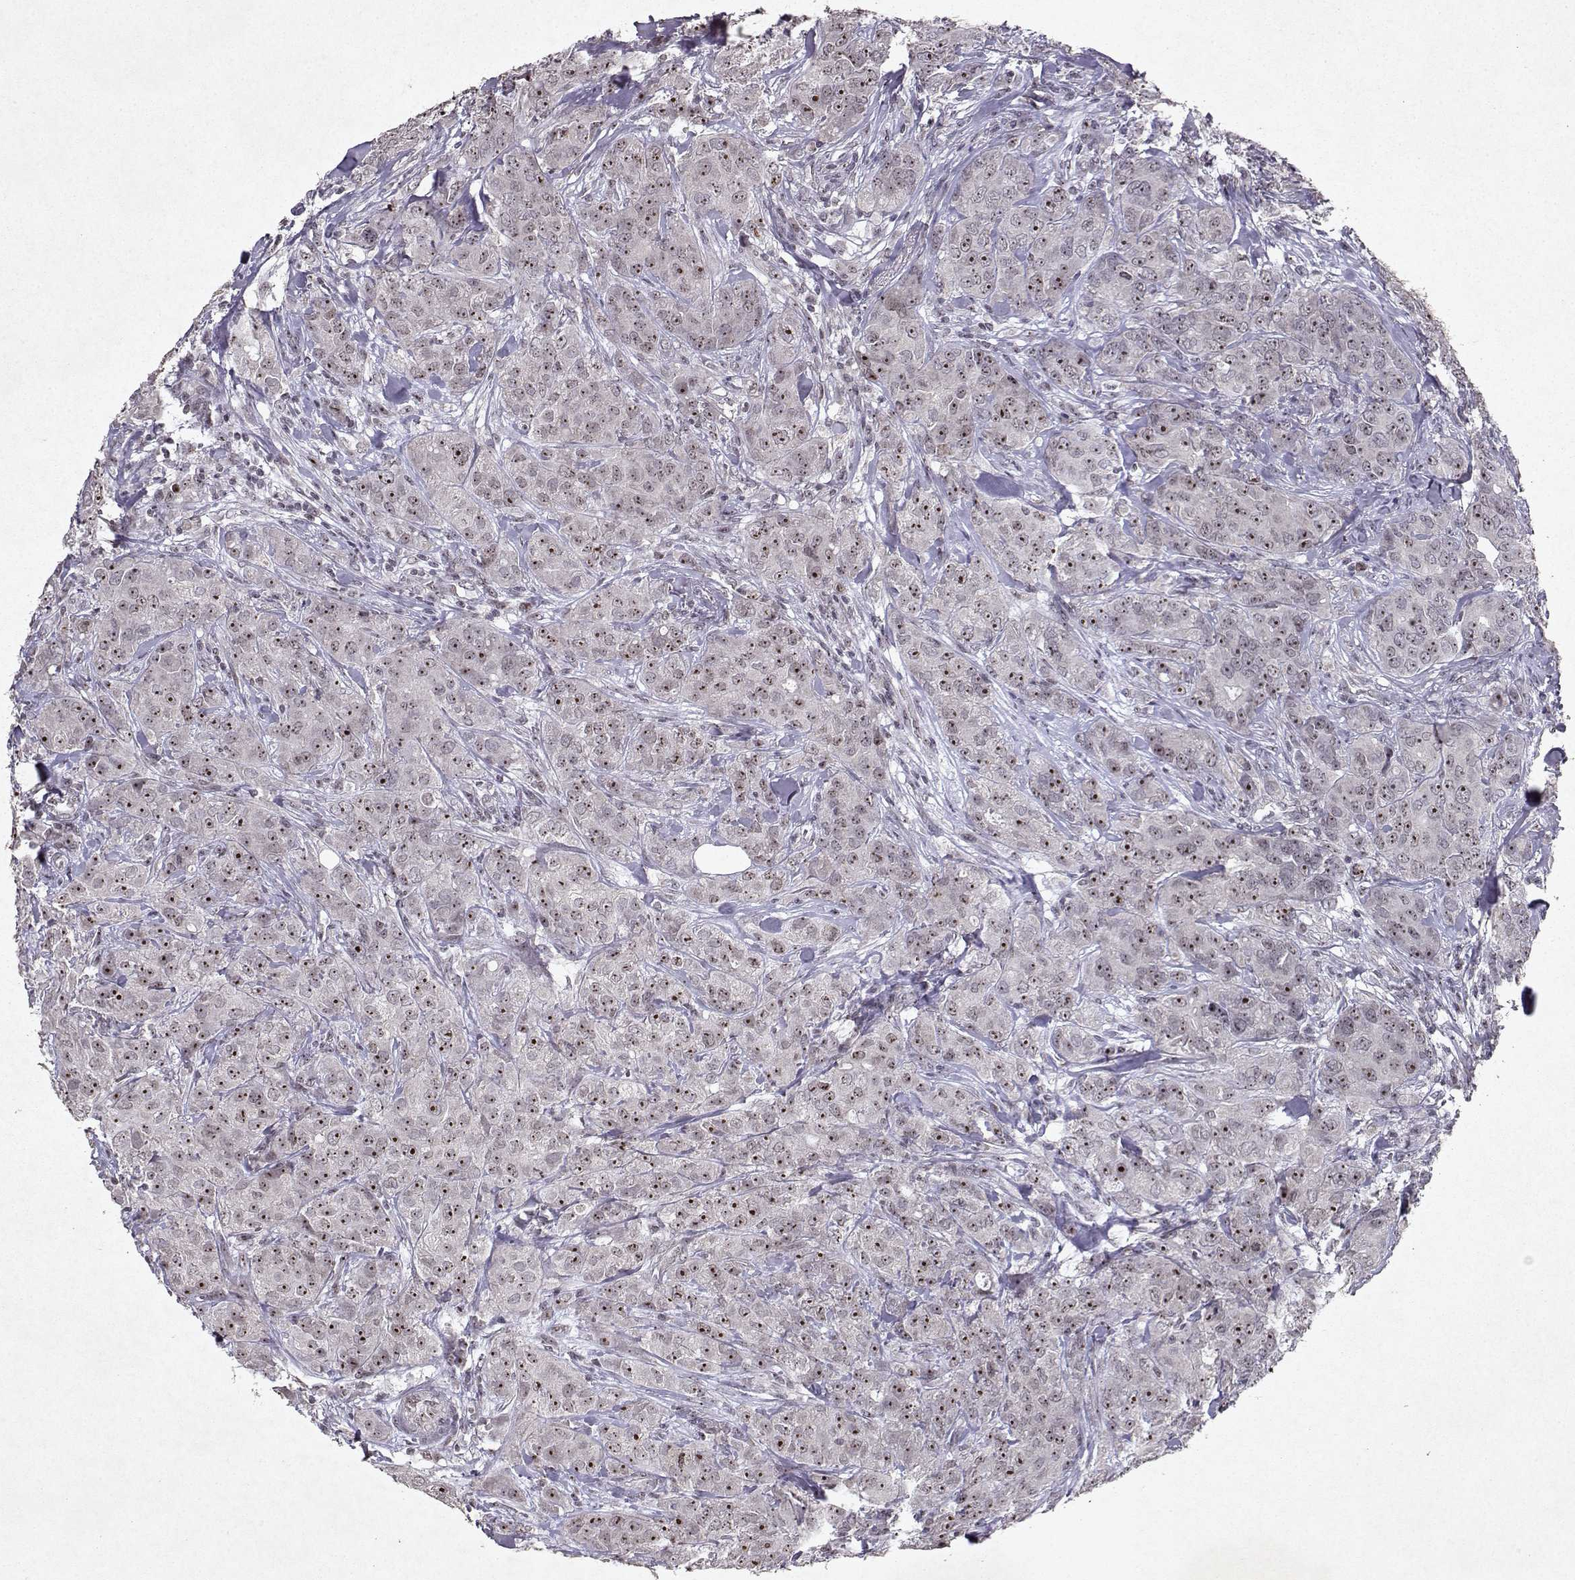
{"staining": {"intensity": "strong", "quantity": ">75%", "location": "nuclear"}, "tissue": "breast cancer", "cell_type": "Tumor cells", "image_type": "cancer", "snomed": [{"axis": "morphology", "description": "Duct carcinoma"}, {"axis": "topography", "description": "Breast"}], "caption": "Immunohistochemistry staining of infiltrating ductal carcinoma (breast), which displays high levels of strong nuclear staining in about >75% of tumor cells indicating strong nuclear protein expression. The staining was performed using DAB (brown) for protein detection and nuclei were counterstained in hematoxylin (blue).", "gene": "DDX56", "patient": {"sex": "female", "age": 43}}